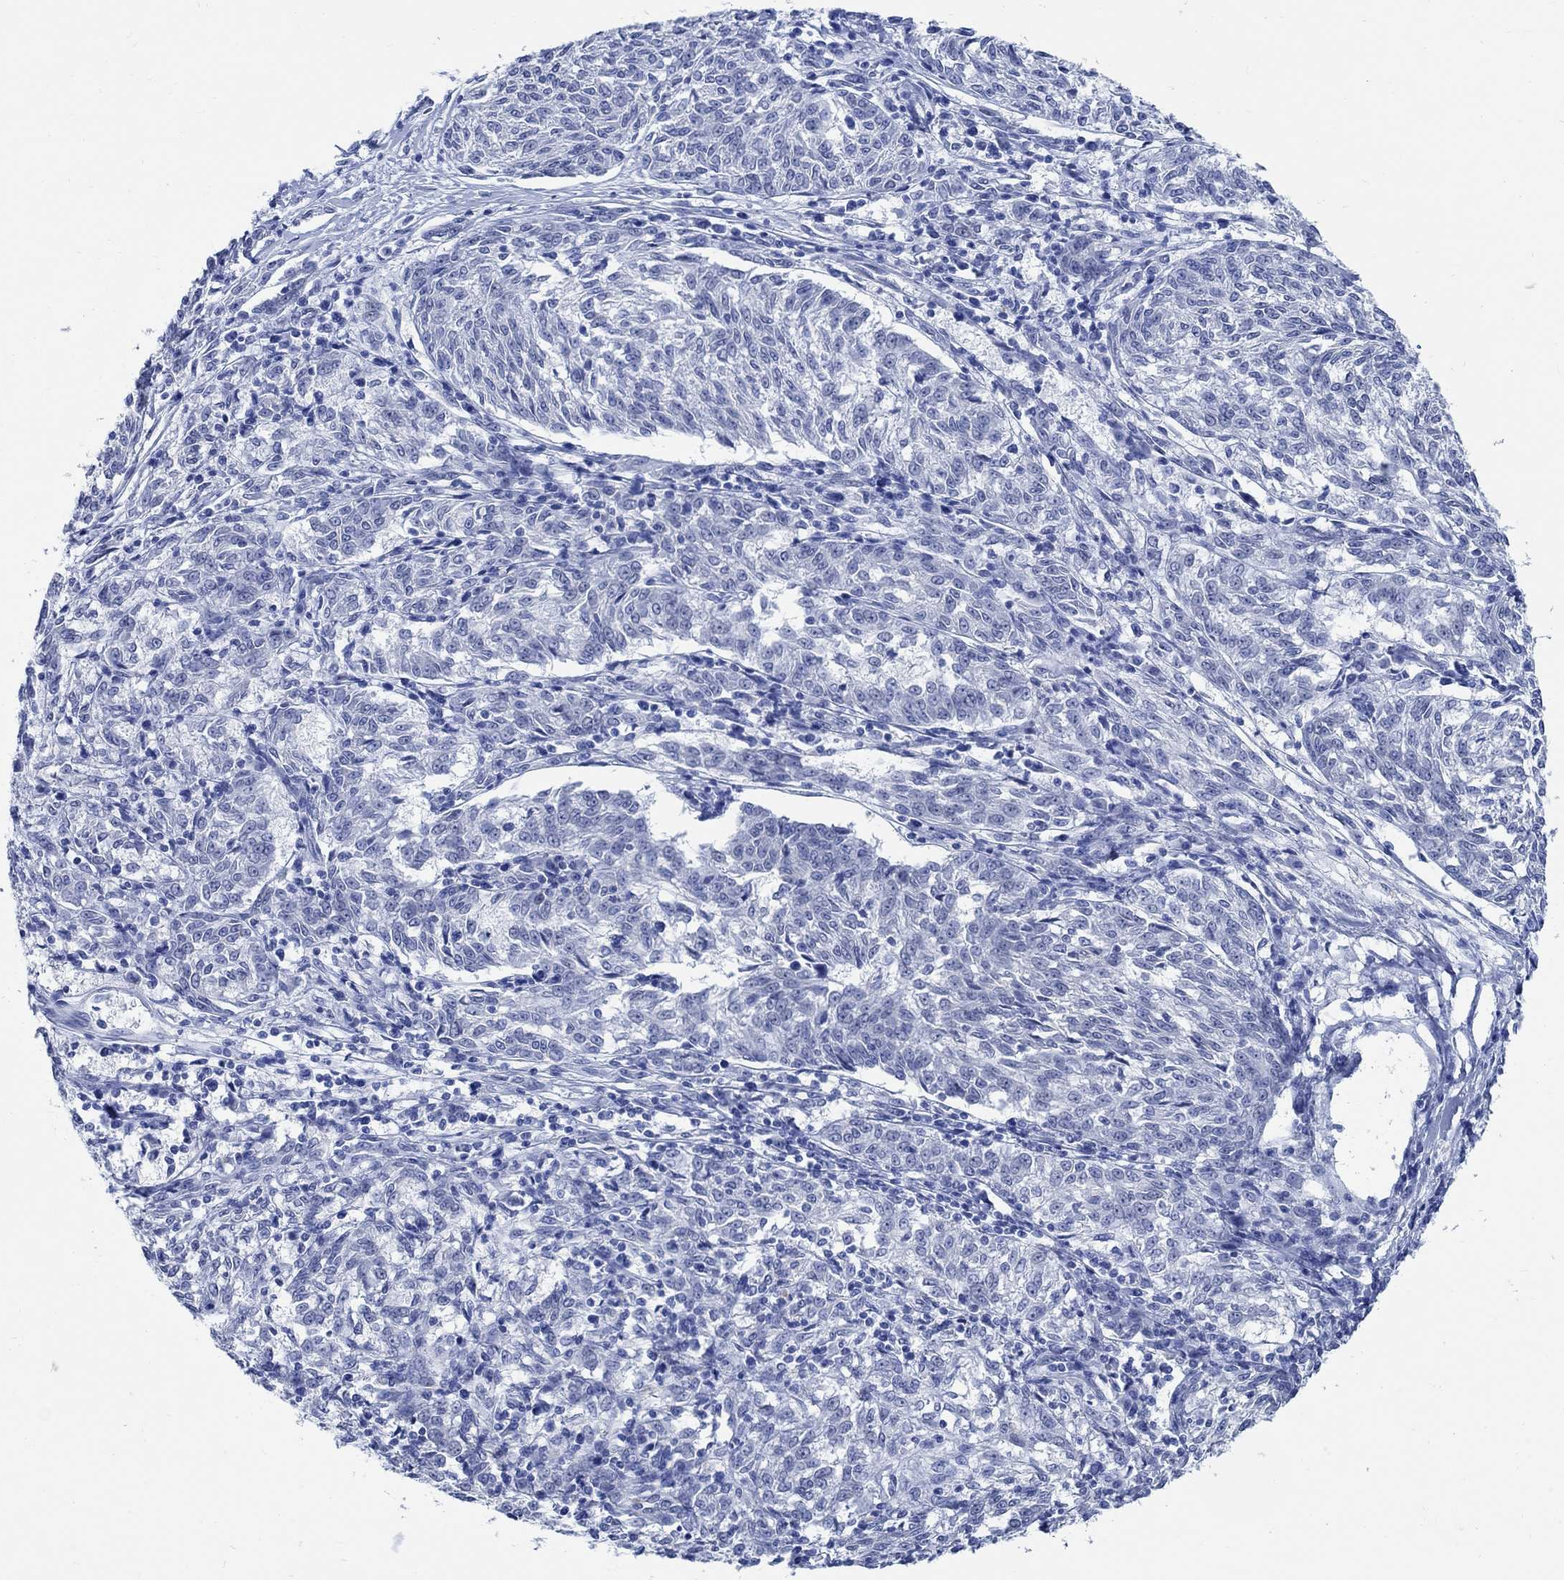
{"staining": {"intensity": "negative", "quantity": "none", "location": "none"}, "tissue": "melanoma", "cell_type": "Tumor cells", "image_type": "cancer", "snomed": [{"axis": "morphology", "description": "Malignant melanoma, NOS"}, {"axis": "topography", "description": "Skin"}], "caption": "DAB (3,3'-diaminobenzidine) immunohistochemical staining of human malignant melanoma shows no significant positivity in tumor cells. (Immunohistochemistry (ihc), brightfield microscopy, high magnification).", "gene": "CAMK2N1", "patient": {"sex": "female", "age": 72}}